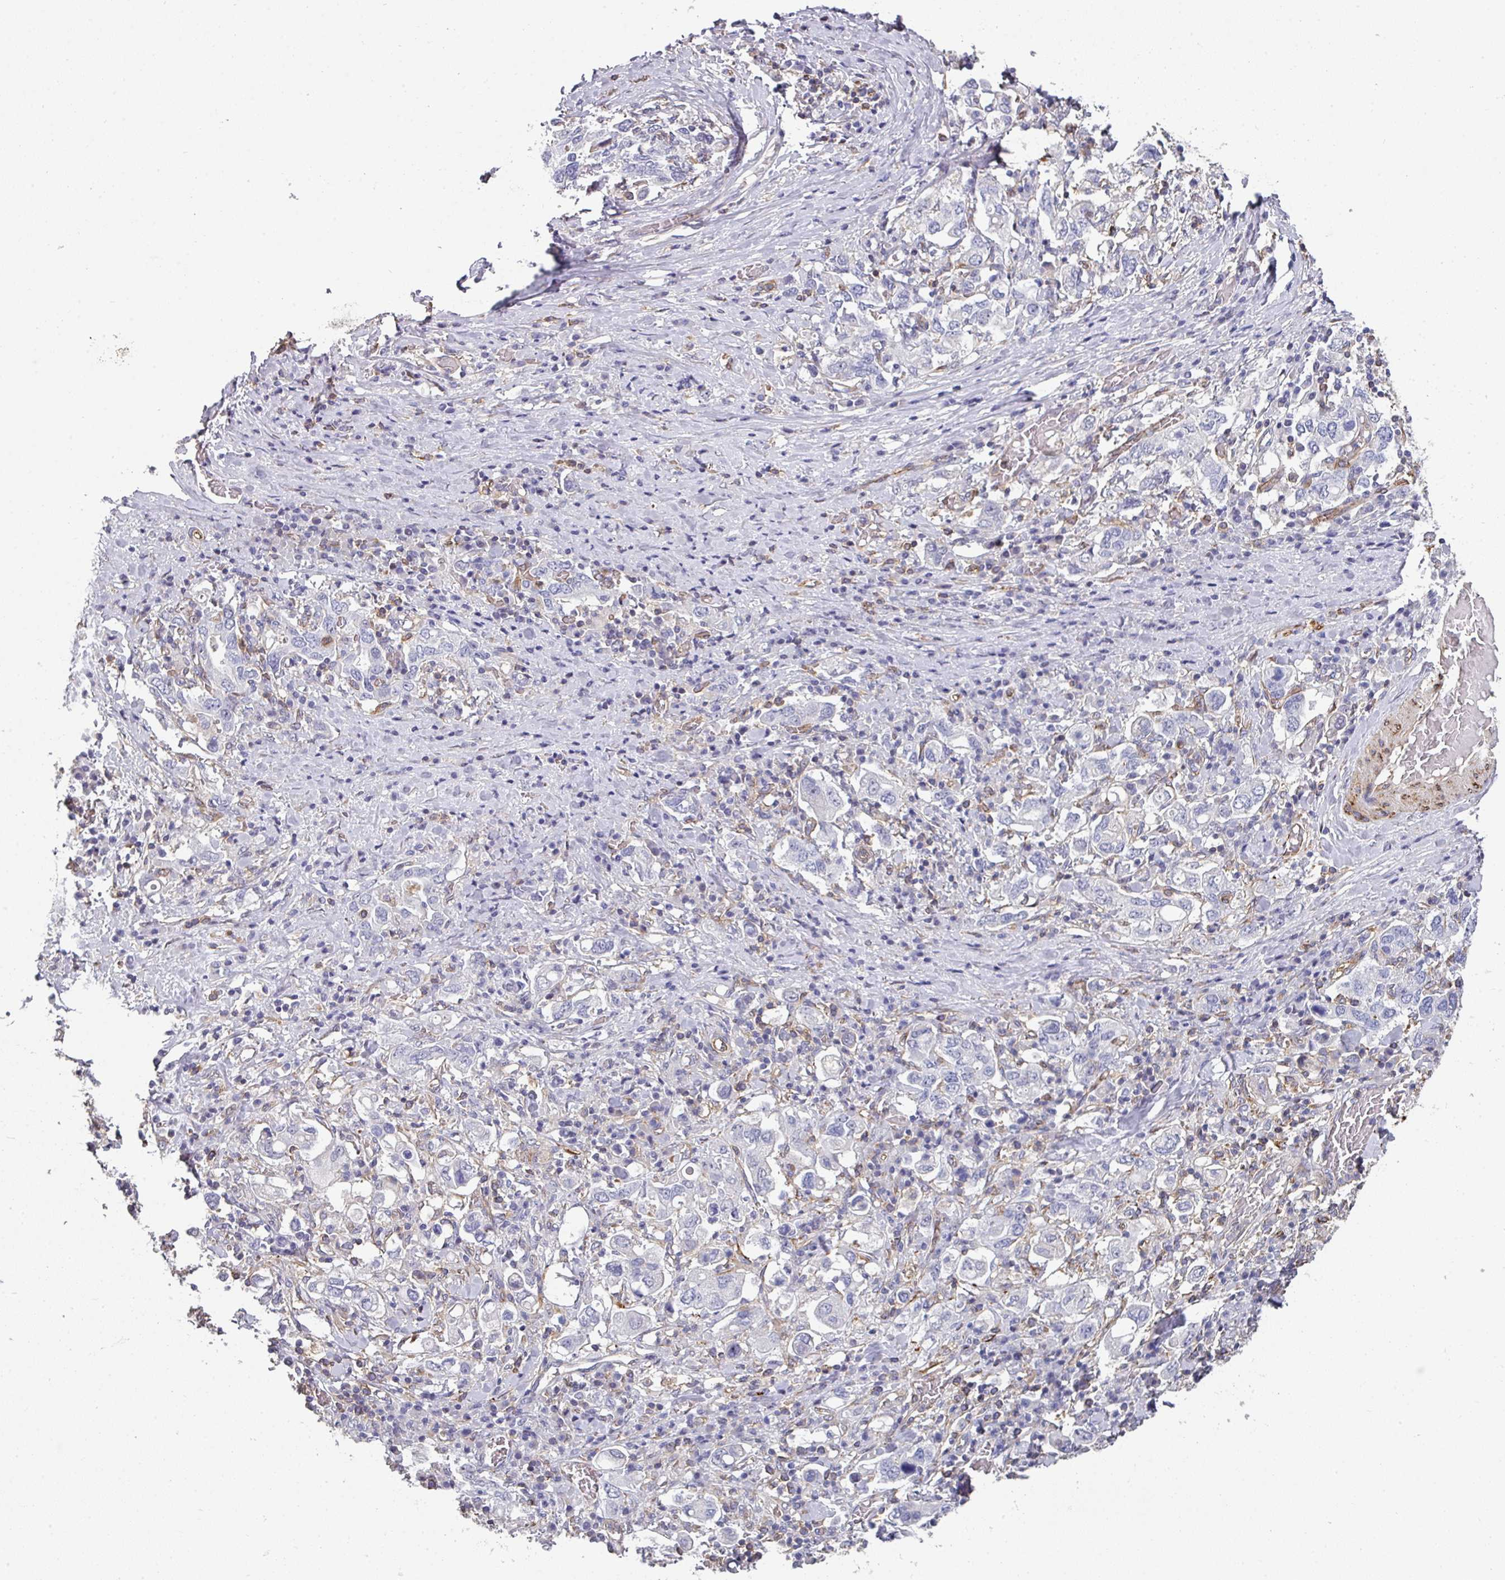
{"staining": {"intensity": "negative", "quantity": "none", "location": "none"}, "tissue": "stomach cancer", "cell_type": "Tumor cells", "image_type": "cancer", "snomed": [{"axis": "morphology", "description": "Adenocarcinoma, NOS"}, {"axis": "topography", "description": "Stomach, upper"}, {"axis": "topography", "description": "Stomach"}], "caption": "The image reveals no significant expression in tumor cells of stomach adenocarcinoma.", "gene": "BEND5", "patient": {"sex": "male", "age": 62}}